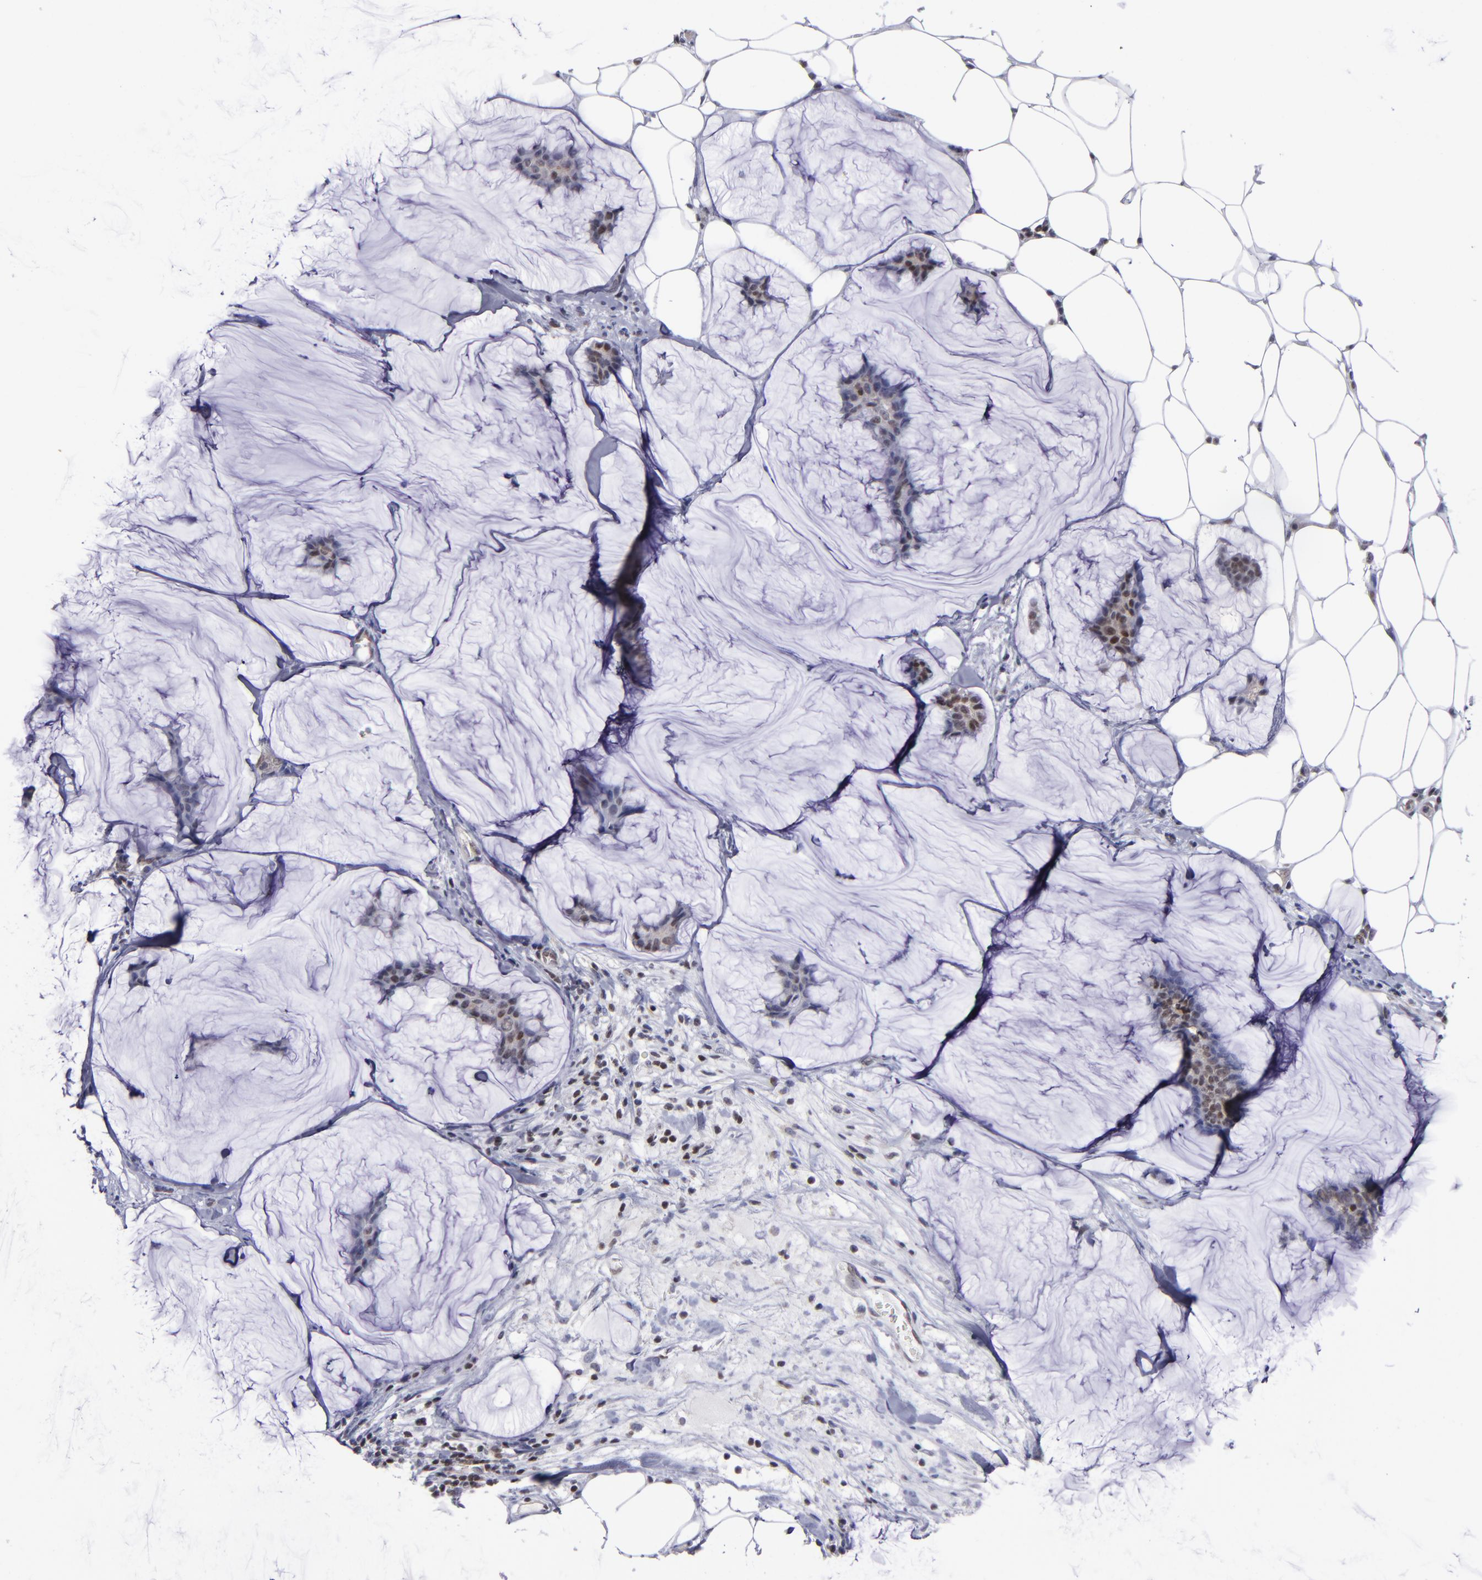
{"staining": {"intensity": "strong", "quantity": ">75%", "location": "cytoplasmic/membranous,nuclear"}, "tissue": "breast cancer", "cell_type": "Tumor cells", "image_type": "cancer", "snomed": [{"axis": "morphology", "description": "Duct carcinoma"}, {"axis": "topography", "description": "Breast"}], "caption": "This is a photomicrograph of immunohistochemistry (IHC) staining of breast intraductal carcinoma, which shows strong positivity in the cytoplasmic/membranous and nuclear of tumor cells.", "gene": "MGMT", "patient": {"sex": "female", "age": 93}}